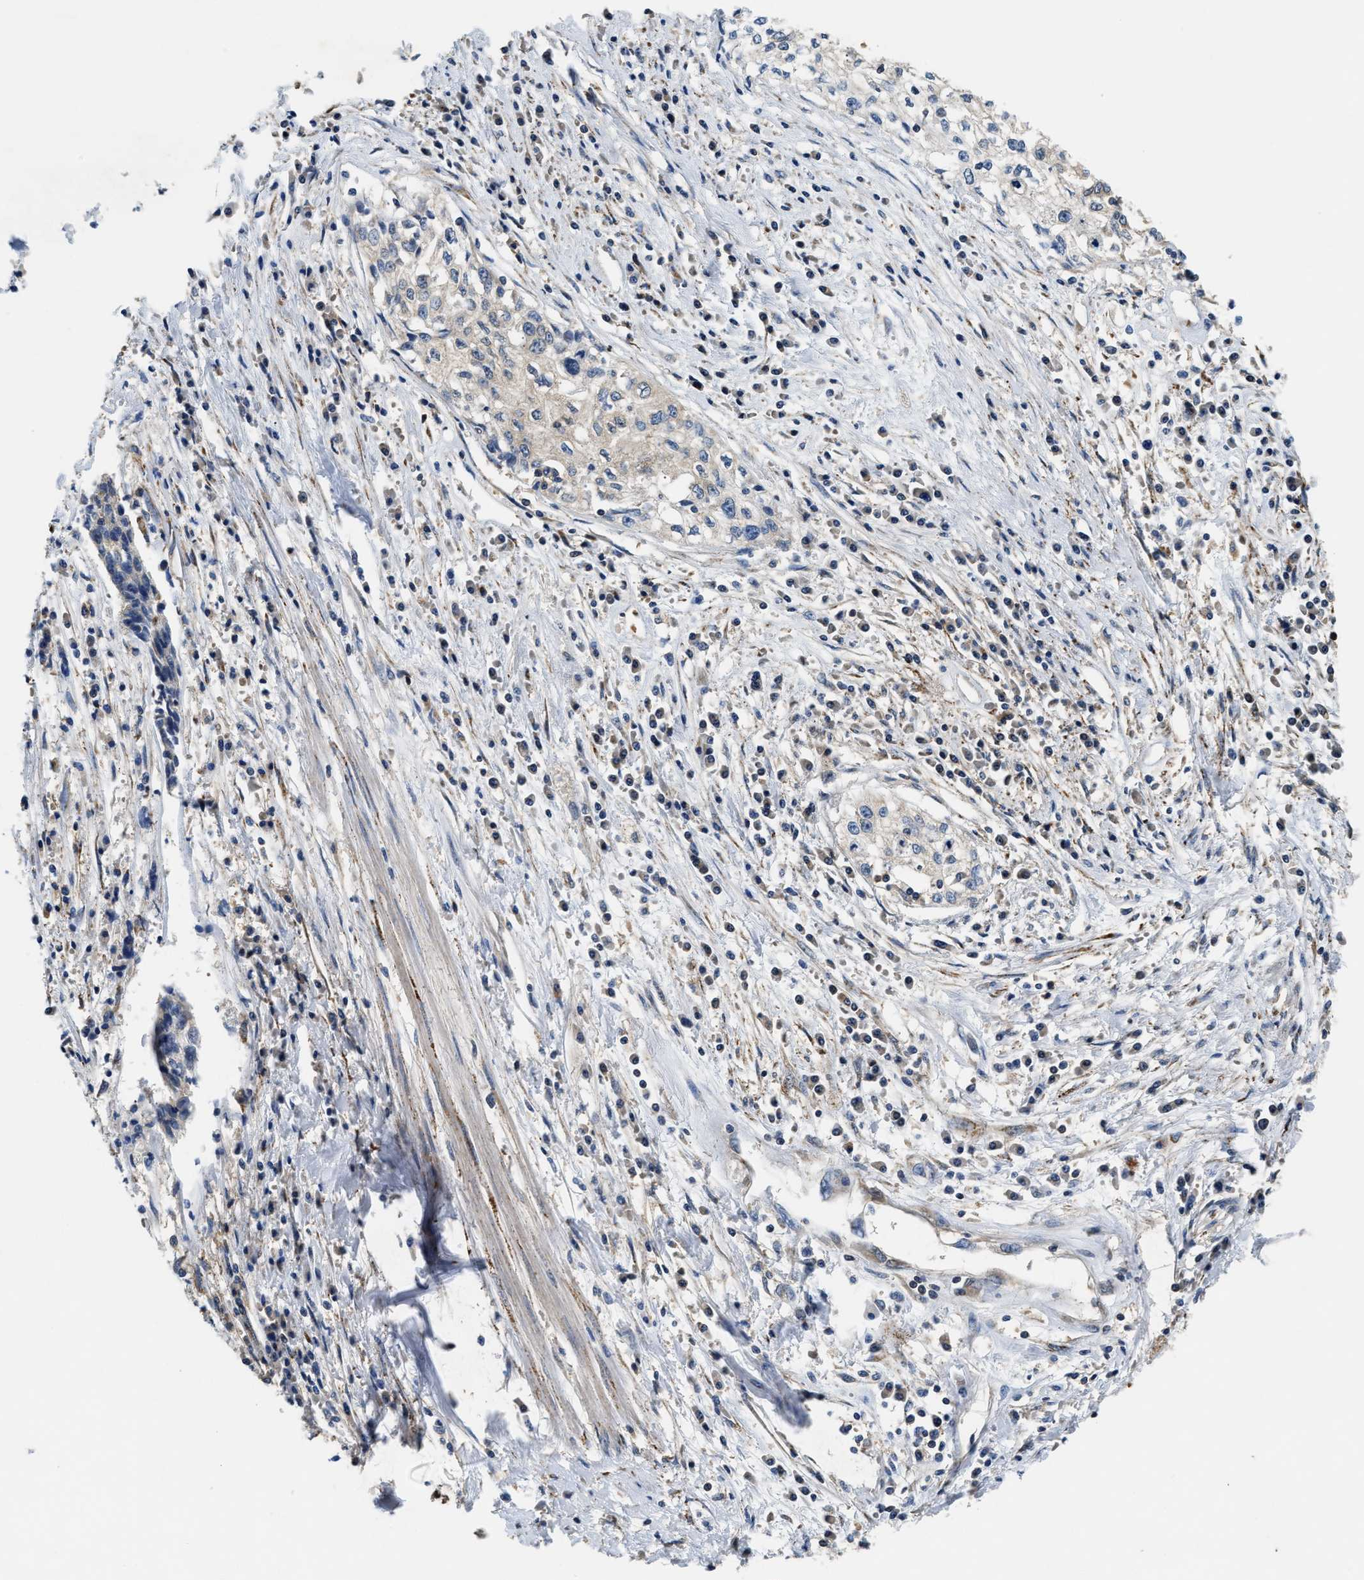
{"staining": {"intensity": "negative", "quantity": "none", "location": "none"}, "tissue": "cervical cancer", "cell_type": "Tumor cells", "image_type": "cancer", "snomed": [{"axis": "morphology", "description": "Squamous cell carcinoma, NOS"}, {"axis": "topography", "description": "Cervix"}], "caption": "This is an immunohistochemistry histopathology image of human cervical cancer. There is no staining in tumor cells.", "gene": "CCM2", "patient": {"sex": "female", "age": 57}}